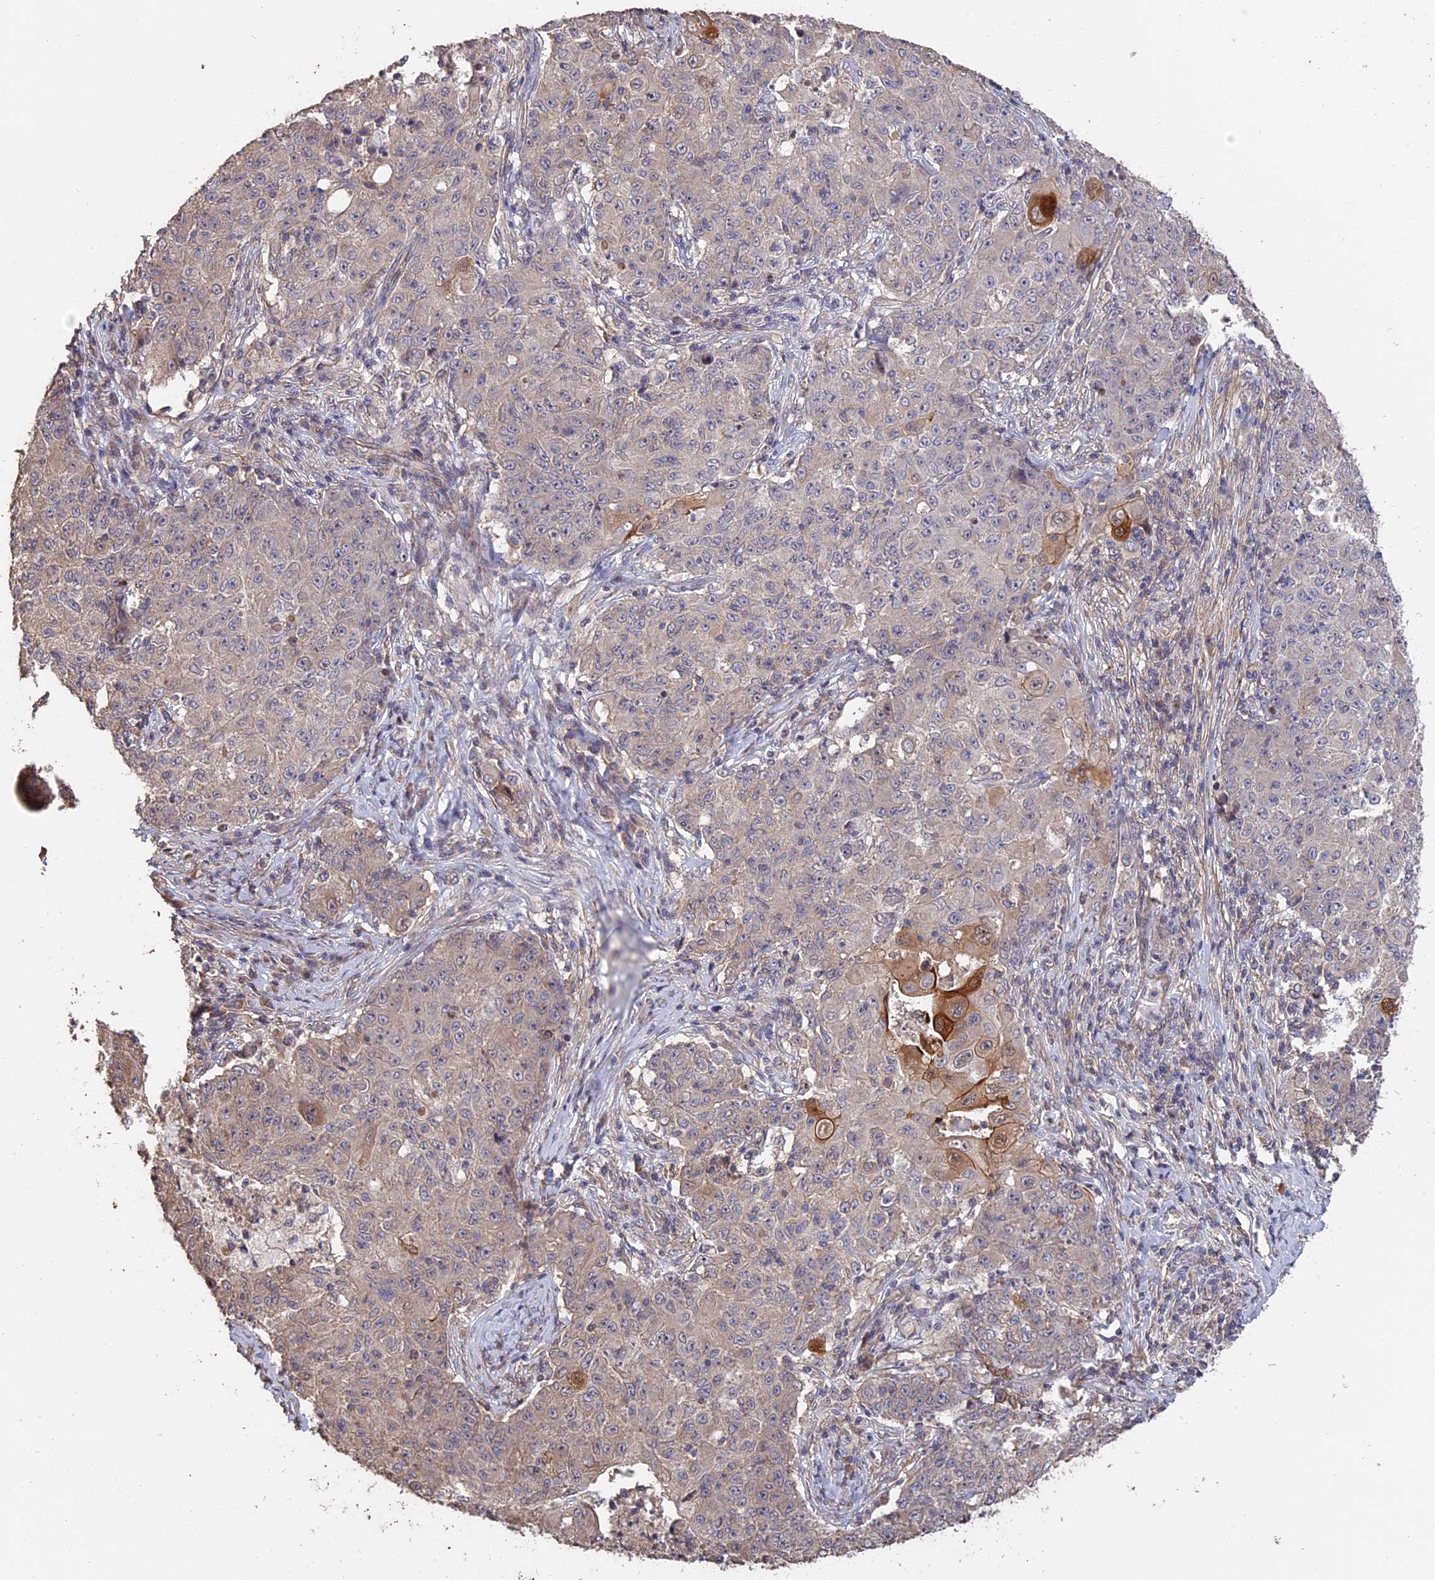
{"staining": {"intensity": "moderate", "quantity": "<25%", "location": "cytoplasmic/membranous"}, "tissue": "ovarian cancer", "cell_type": "Tumor cells", "image_type": "cancer", "snomed": [{"axis": "morphology", "description": "Carcinoma, endometroid"}, {"axis": "topography", "description": "Ovary"}], "caption": "Ovarian endometroid carcinoma was stained to show a protein in brown. There is low levels of moderate cytoplasmic/membranous positivity in approximately <25% of tumor cells.", "gene": "RASAL1", "patient": {"sex": "female", "age": 42}}